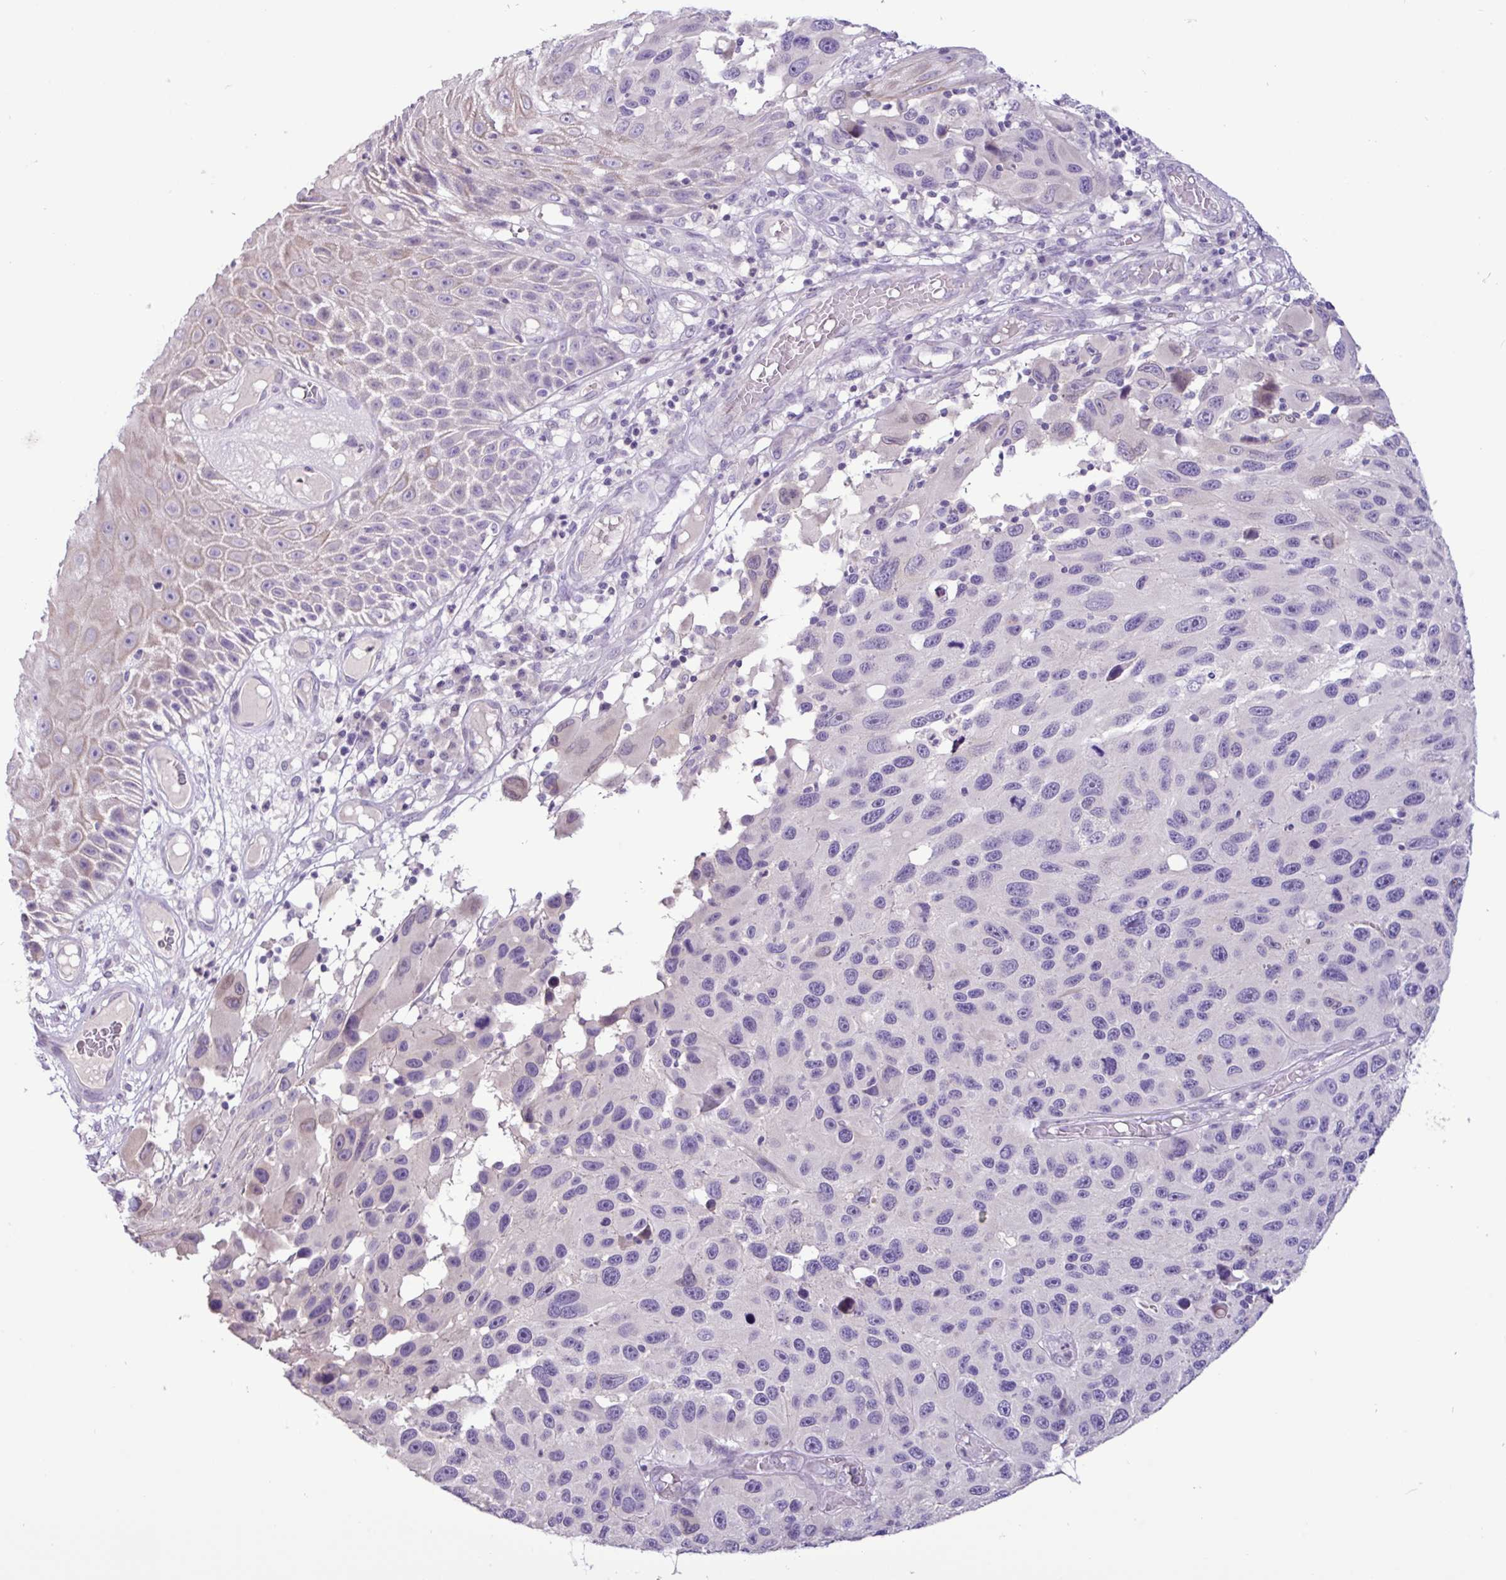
{"staining": {"intensity": "negative", "quantity": "none", "location": "none"}, "tissue": "melanoma", "cell_type": "Tumor cells", "image_type": "cancer", "snomed": [{"axis": "morphology", "description": "Malignant melanoma, NOS"}, {"axis": "topography", "description": "Skin"}], "caption": "Tumor cells show no significant protein expression in melanoma.", "gene": "PNLDC1", "patient": {"sex": "male", "age": 53}}